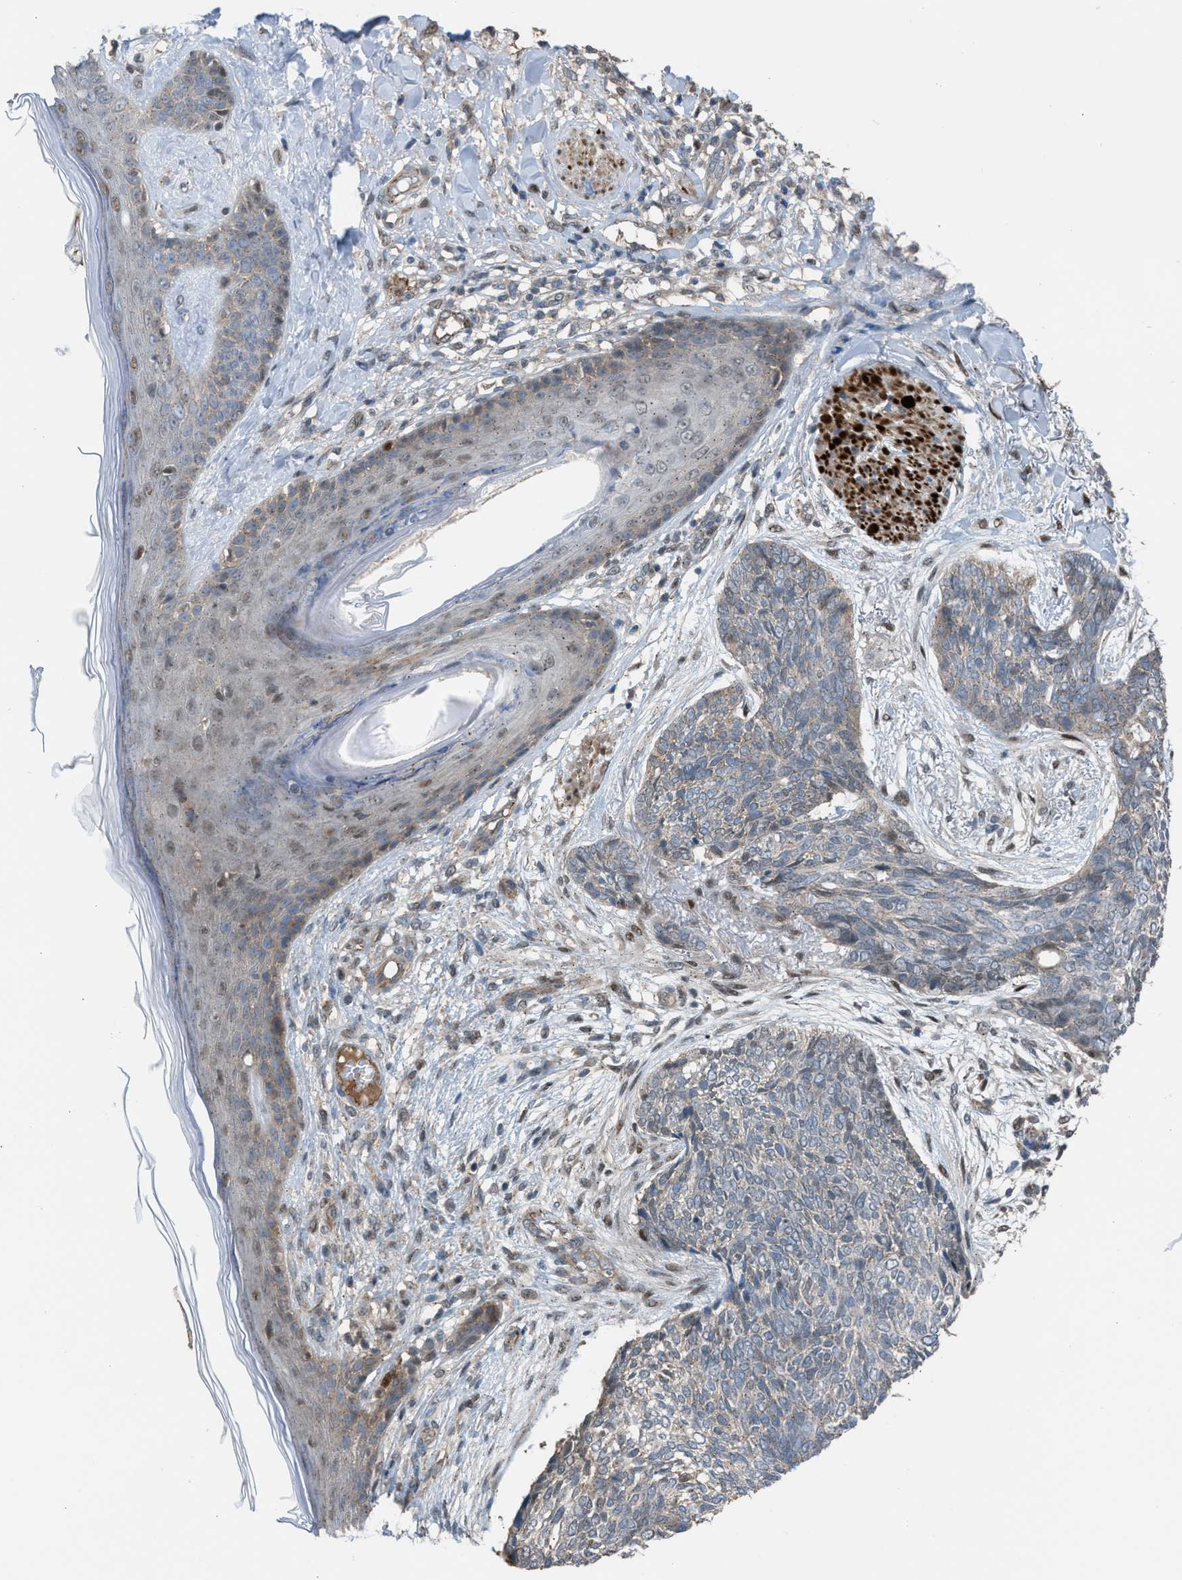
{"staining": {"intensity": "weak", "quantity": "<25%", "location": "cytoplasmic/membranous"}, "tissue": "skin cancer", "cell_type": "Tumor cells", "image_type": "cancer", "snomed": [{"axis": "morphology", "description": "Basal cell carcinoma"}, {"axis": "topography", "description": "Skin"}], "caption": "Human basal cell carcinoma (skin) stained for a protein using immunohistochemistry displays no staining in tumor cells.", "gene": "CRTC1", "patient": {"sex": "female", "age": 84}}